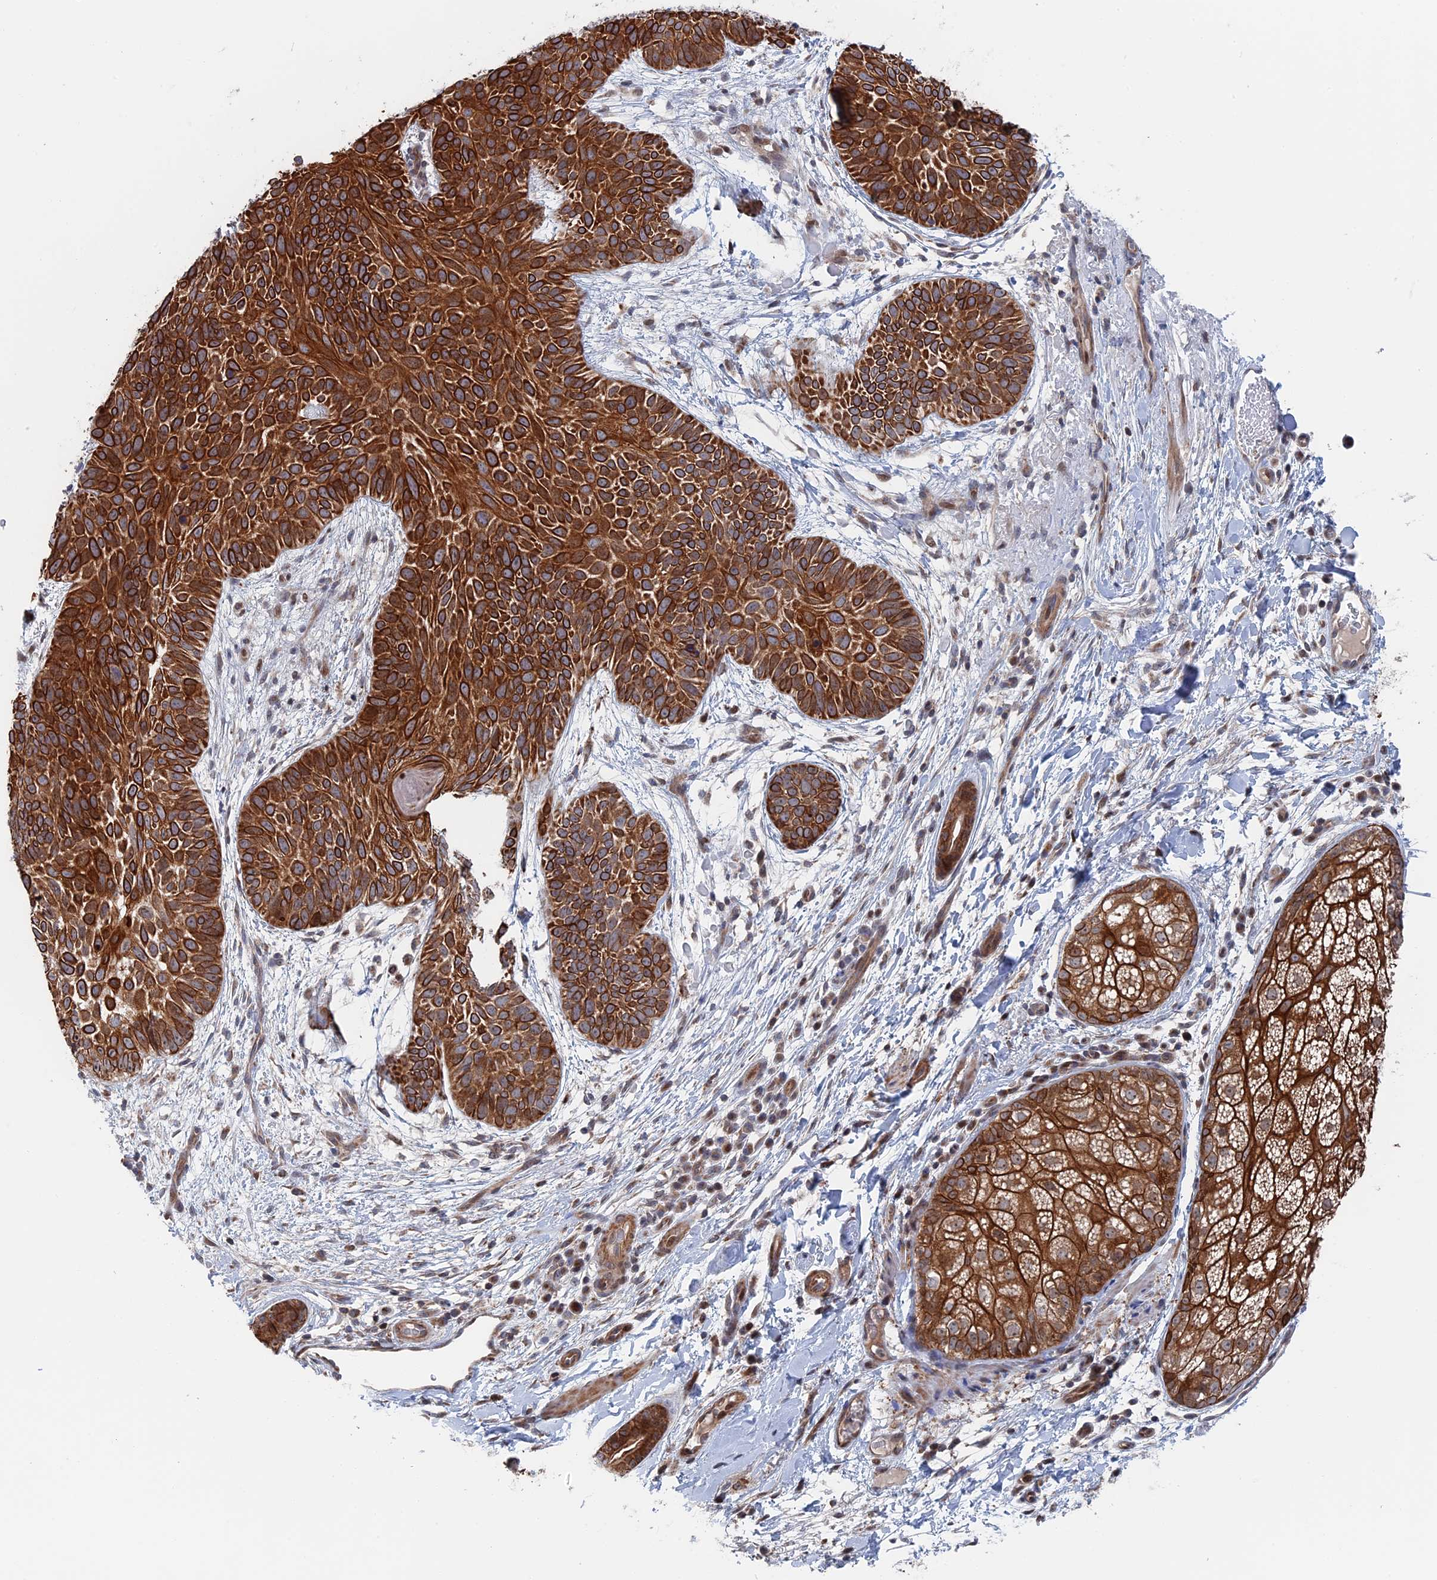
{"staining": {"intensity": "strong", "quantity": ">75%", "location": "cytoplasmic/membranous"}, "tissue": "skin cancer", "cell_type": "Tumor cells", "image_type": "cancer", "snomed": [{"axis": "morphology", "description": "Basal cell carcinoma"}, {"axis": "topography", "description": "Skin"}], "caption": "This photomicrograph shows IHC staining of skin cancer (basal cell carcinoma), with high strong cytoplasmic/membranous positivity in approximately >75% of tumor cells.", "gene": "IL7", "patient": {"sex": "male", "age": 85}}